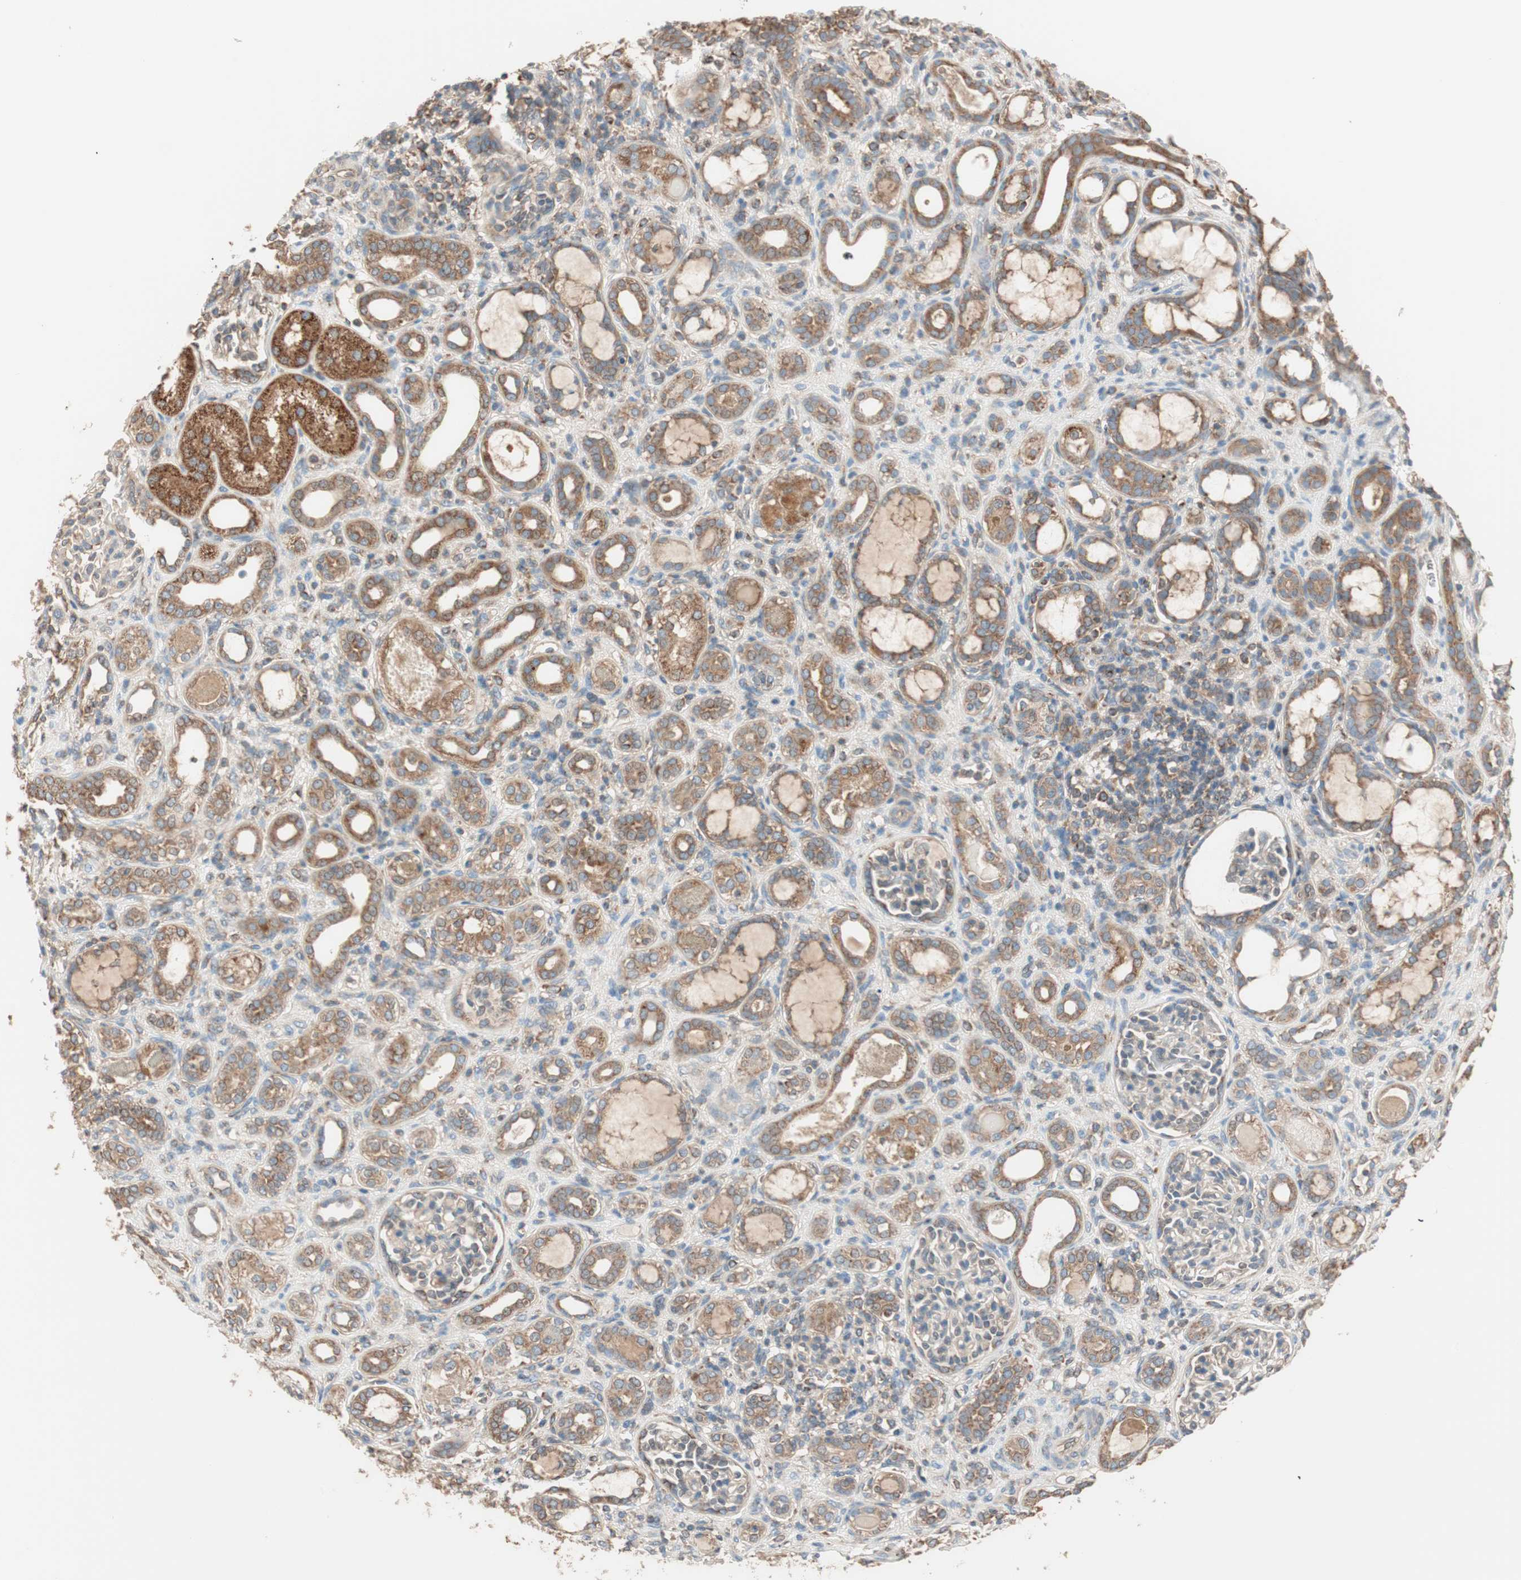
{"staining": {"intensity": "weak", "quantity": ">75%", "location": "cytoplasmic/membranous"}, "tissue": "kidney", "cell_type": "Cells in glomeruli", "image_type": "normal", "snomed": [{"axis": "morphology", "description": "Normal tissue, NOS"}, {"axis": "topography", "description": "Kidney"}], "caption": "A high-resolution histopathology image shows immunohistochemistry (IHC) staining of benign kidney, which displays weak cytoplasmic/membranous expression in approximately >75% of cells in glomeruli. The protein is stained brown, and the nuclei are stained in blue (DAB (3,3'-diaminobenzidine) IHC with brightfield microscopy, high magnification).", "gene": "CC2D1A", "patient": {"sex": "male", "age": 7}}